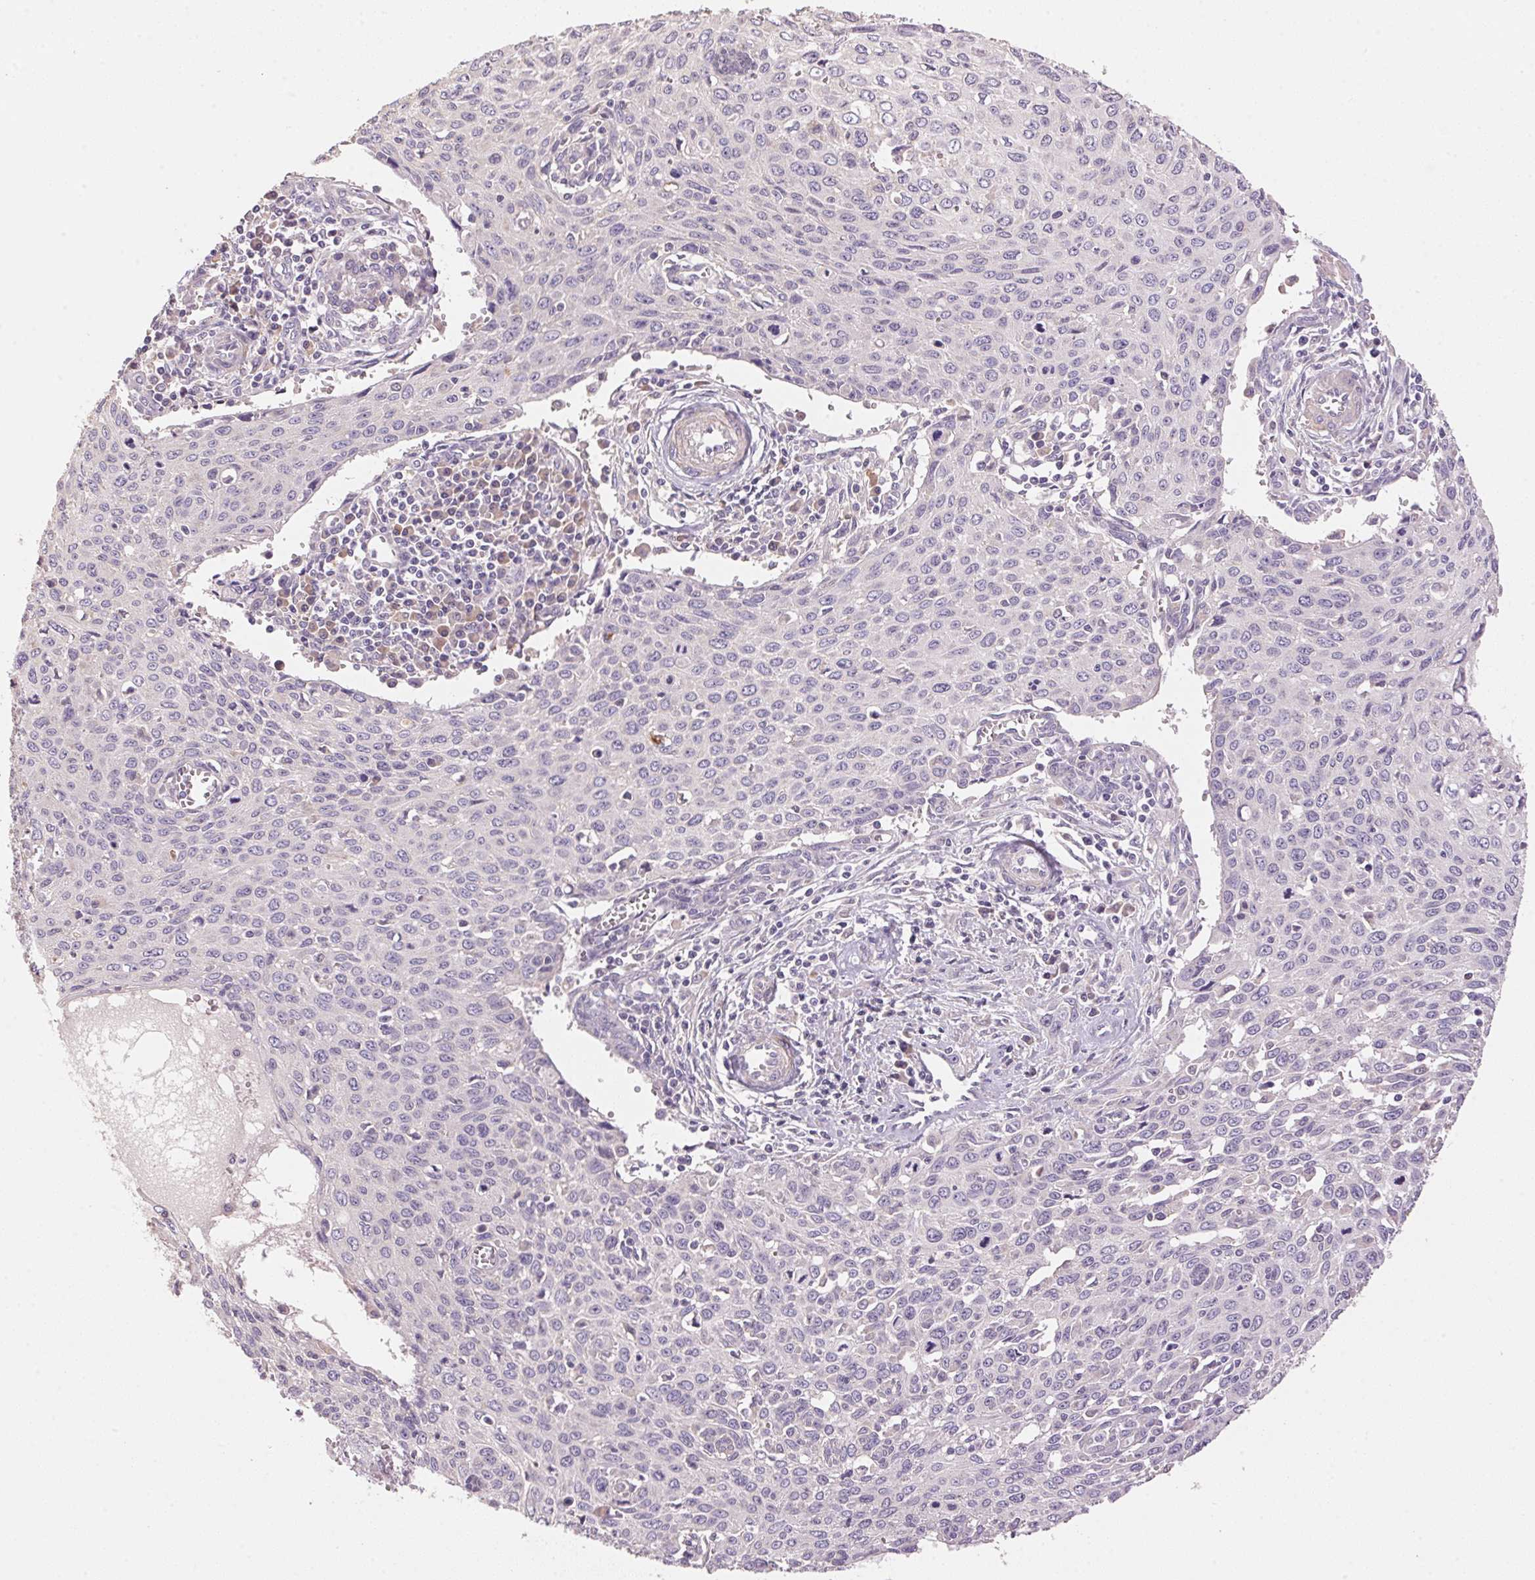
{"staining": {"intensity": "negative", "quantity": "none", "location": "none"}, "tissue": "cervical cancer", "cell_type": "Tumor cells", "image_type": "cancer", "snomed": [{"axis": "morphology", "description": "Squamous cell carcinoma, NOS"}, {"axis": "topography", "description": "Cervix"}], "caption": "IHC of human cervical cancer reveals no expression in tumor cells.", "gene": "LYZL6", "patient": {"sex": "female", "age": 38}}